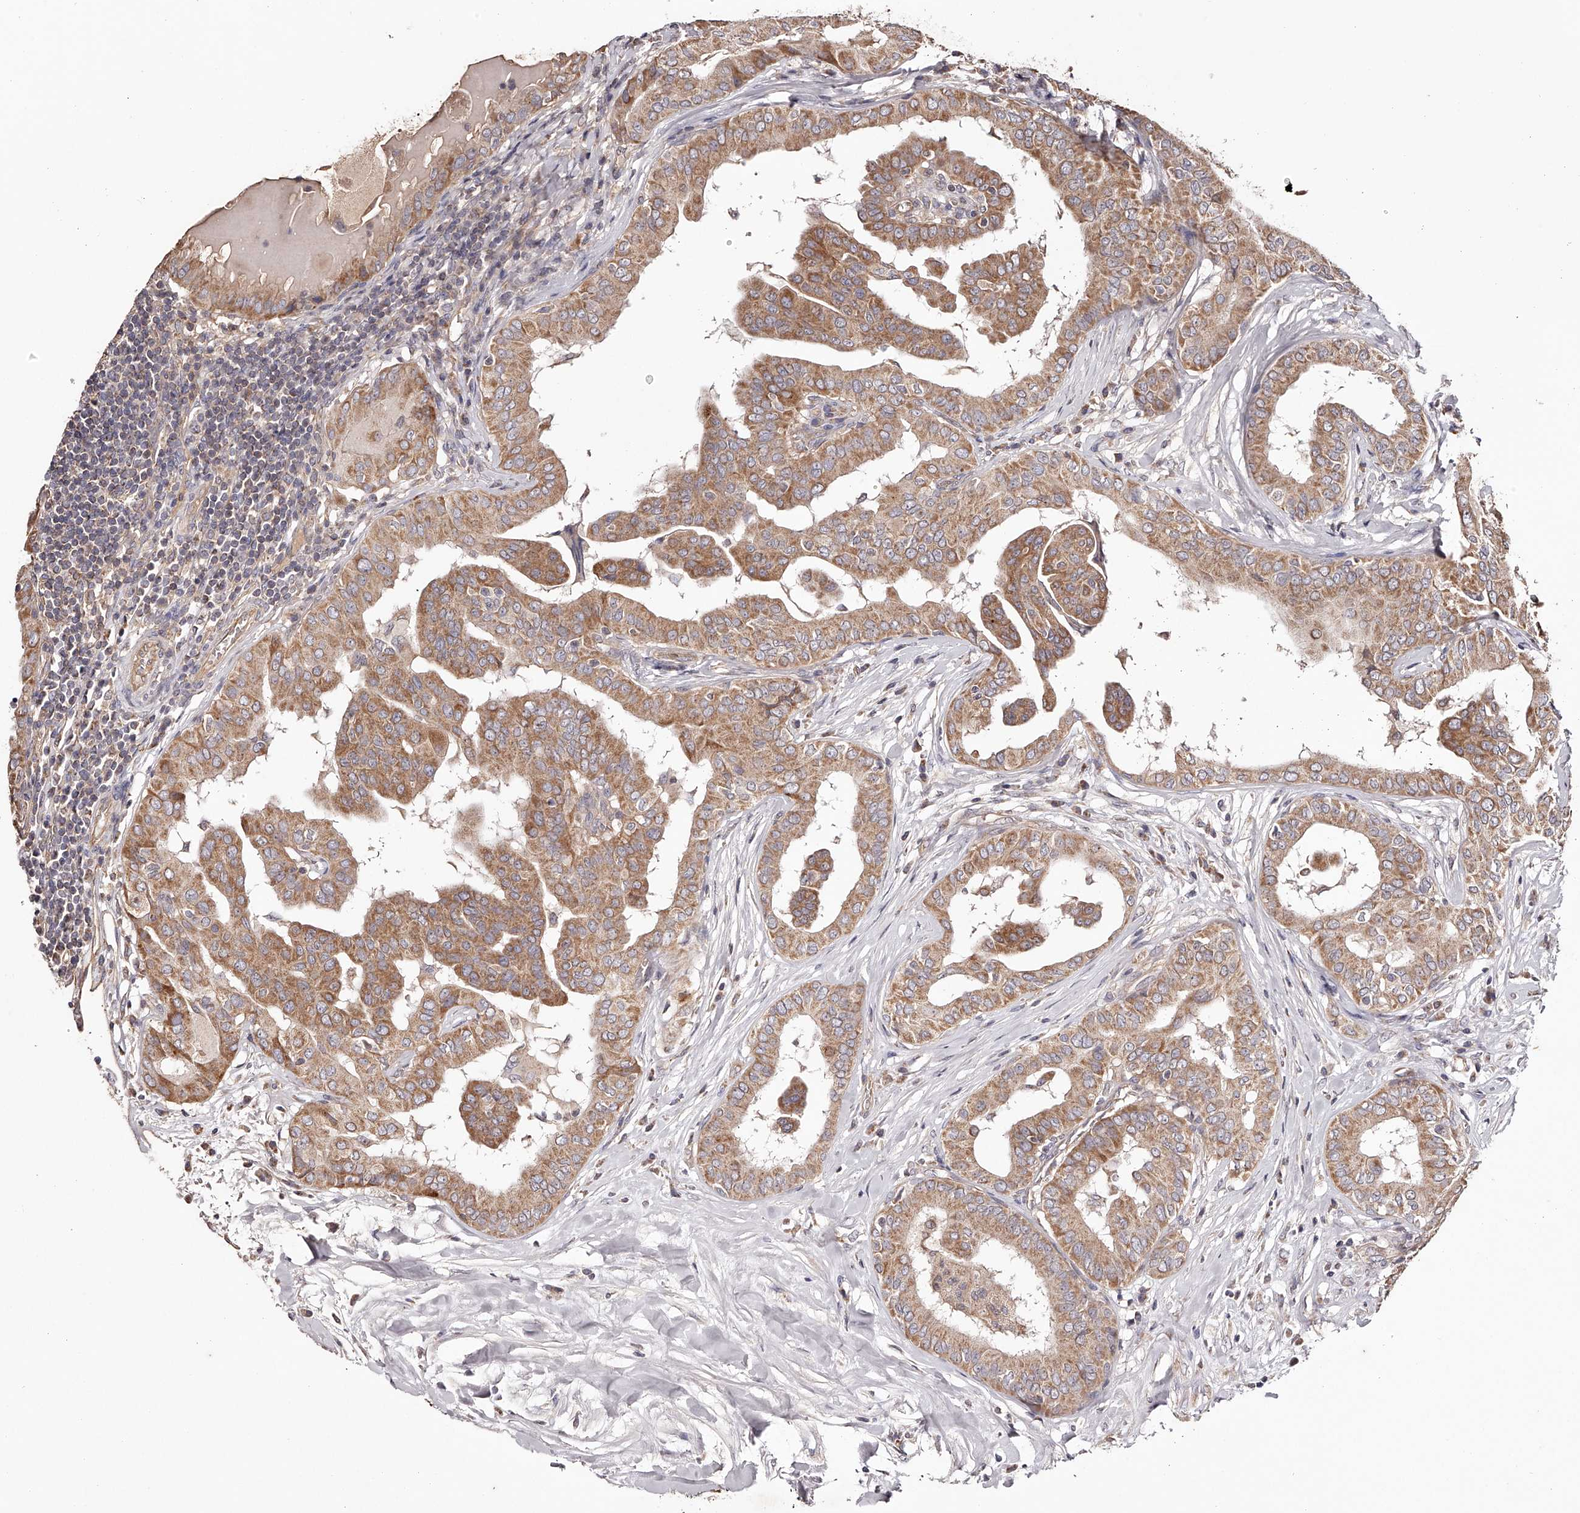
{"staining": {"intensity": "moderate", "quantity": ">75%", "location": "cytoplasmic/membranous"}, "tissue": "thyroid cancer", "cell_type": "Tumor cells", "image_type": "cancer", "snomed": [{"axis": "morphology", "description": "Papillary adenocarcinoma, NOS"}, {"axis": "topography", "description": "Thyroid gland"}], "caption": "Moderate cytoplasmic/membranous positivity is appreciated in approximately >75% of tumor cells in thyroid cancer (papillary adenocarcinoma).", "gene": "USP21", "patient": {"sex": "male", "age": 33}}